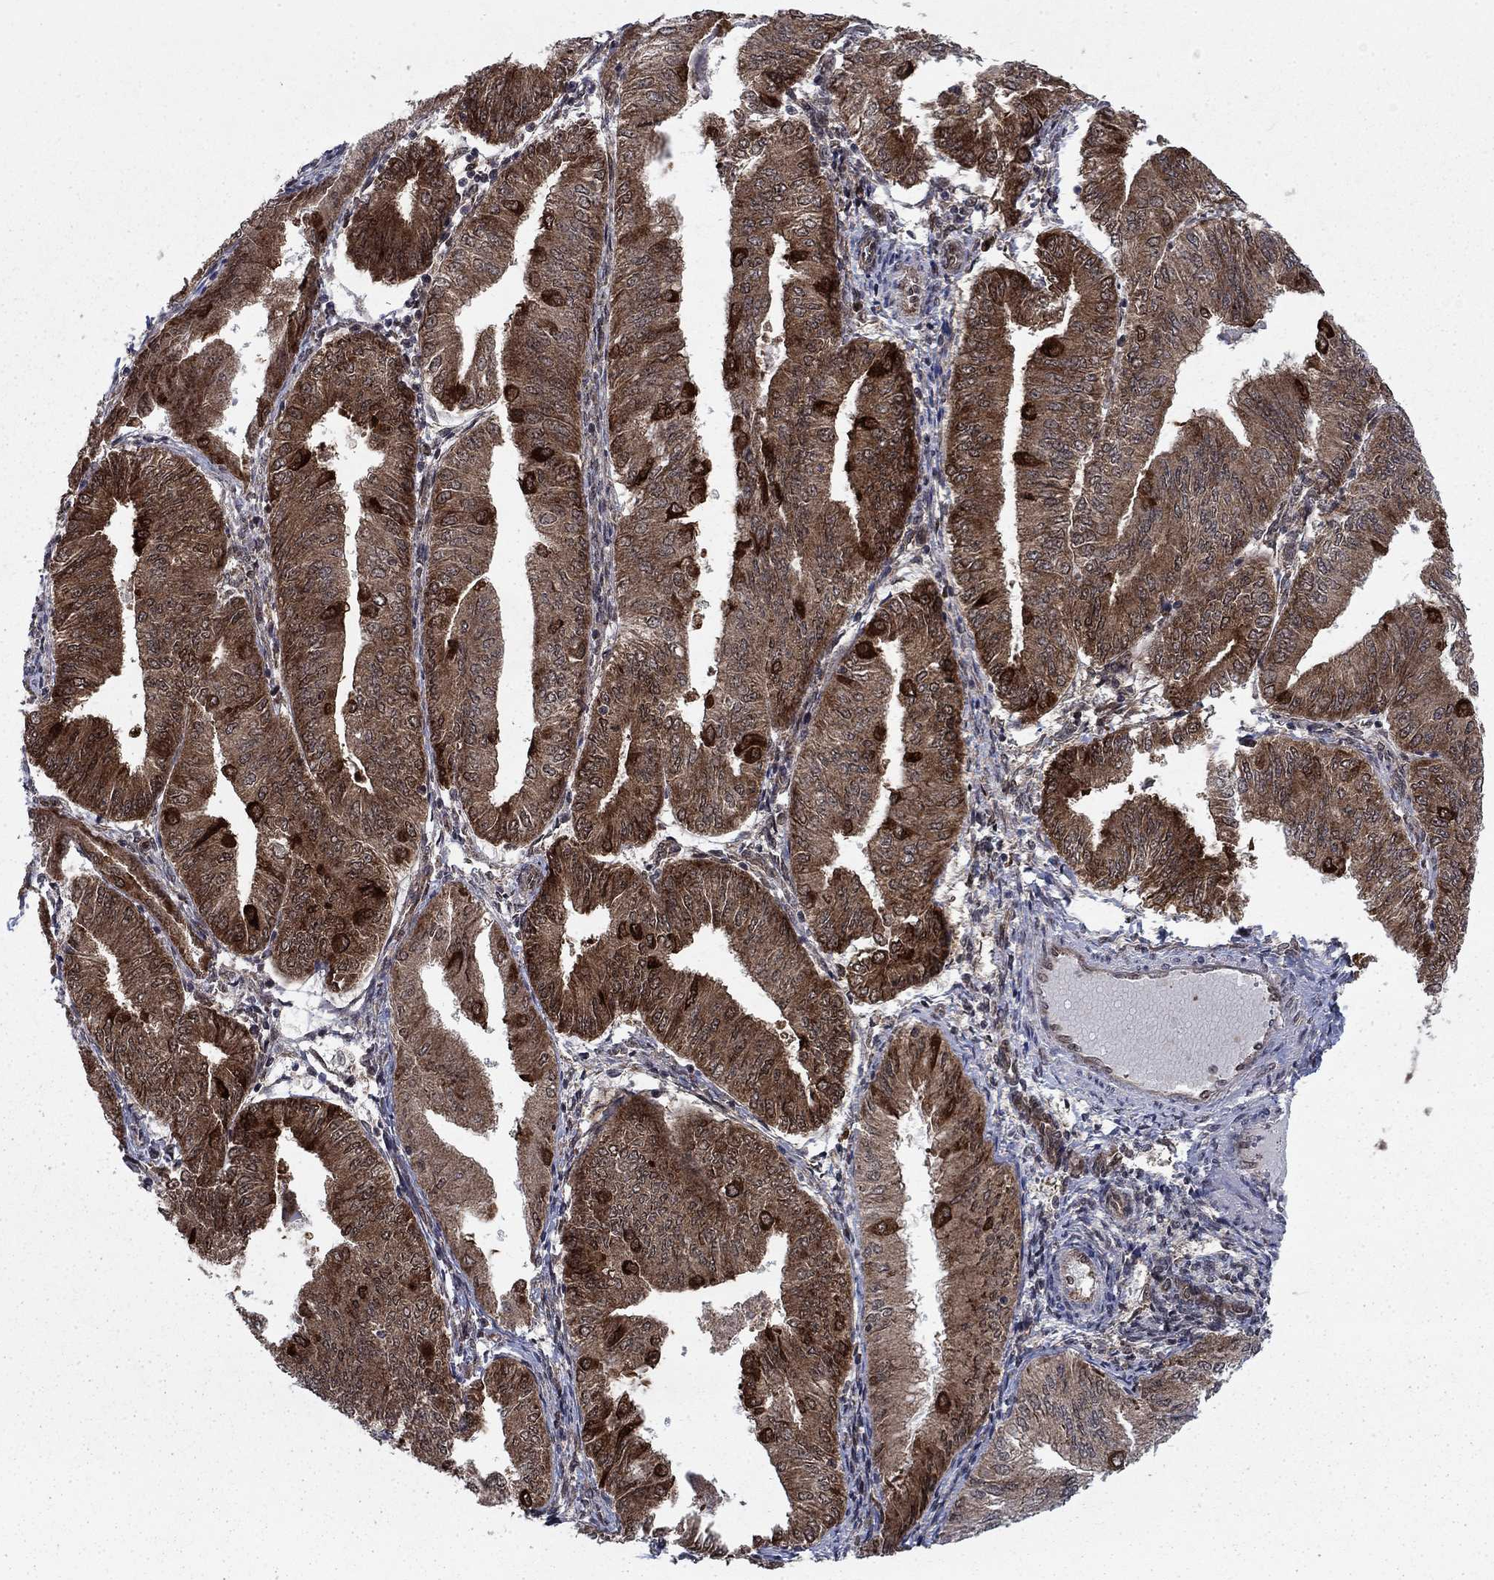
{"staining": {"intensity": "moderate", "quantity": ">75%", "location": "cytoplasmic/membranous"}, "tissue": "endometrial cancer", "cell_type": "Tumor cells", "image_type": "cancer", "snomed": [{"axis": "morphology", "description": "Adenocarcinoma, NOS"}, {"axis": "topography", "description": "Endometrium"}], "caption": "Immunohistochemical staining of endometrial cancer shows medium levels of moderate cytoplasmic/membranous protein staining in about >75% of tumor cells.", "gene": "DNAJA1", "patient": {"sex": "female", "age": 53}}